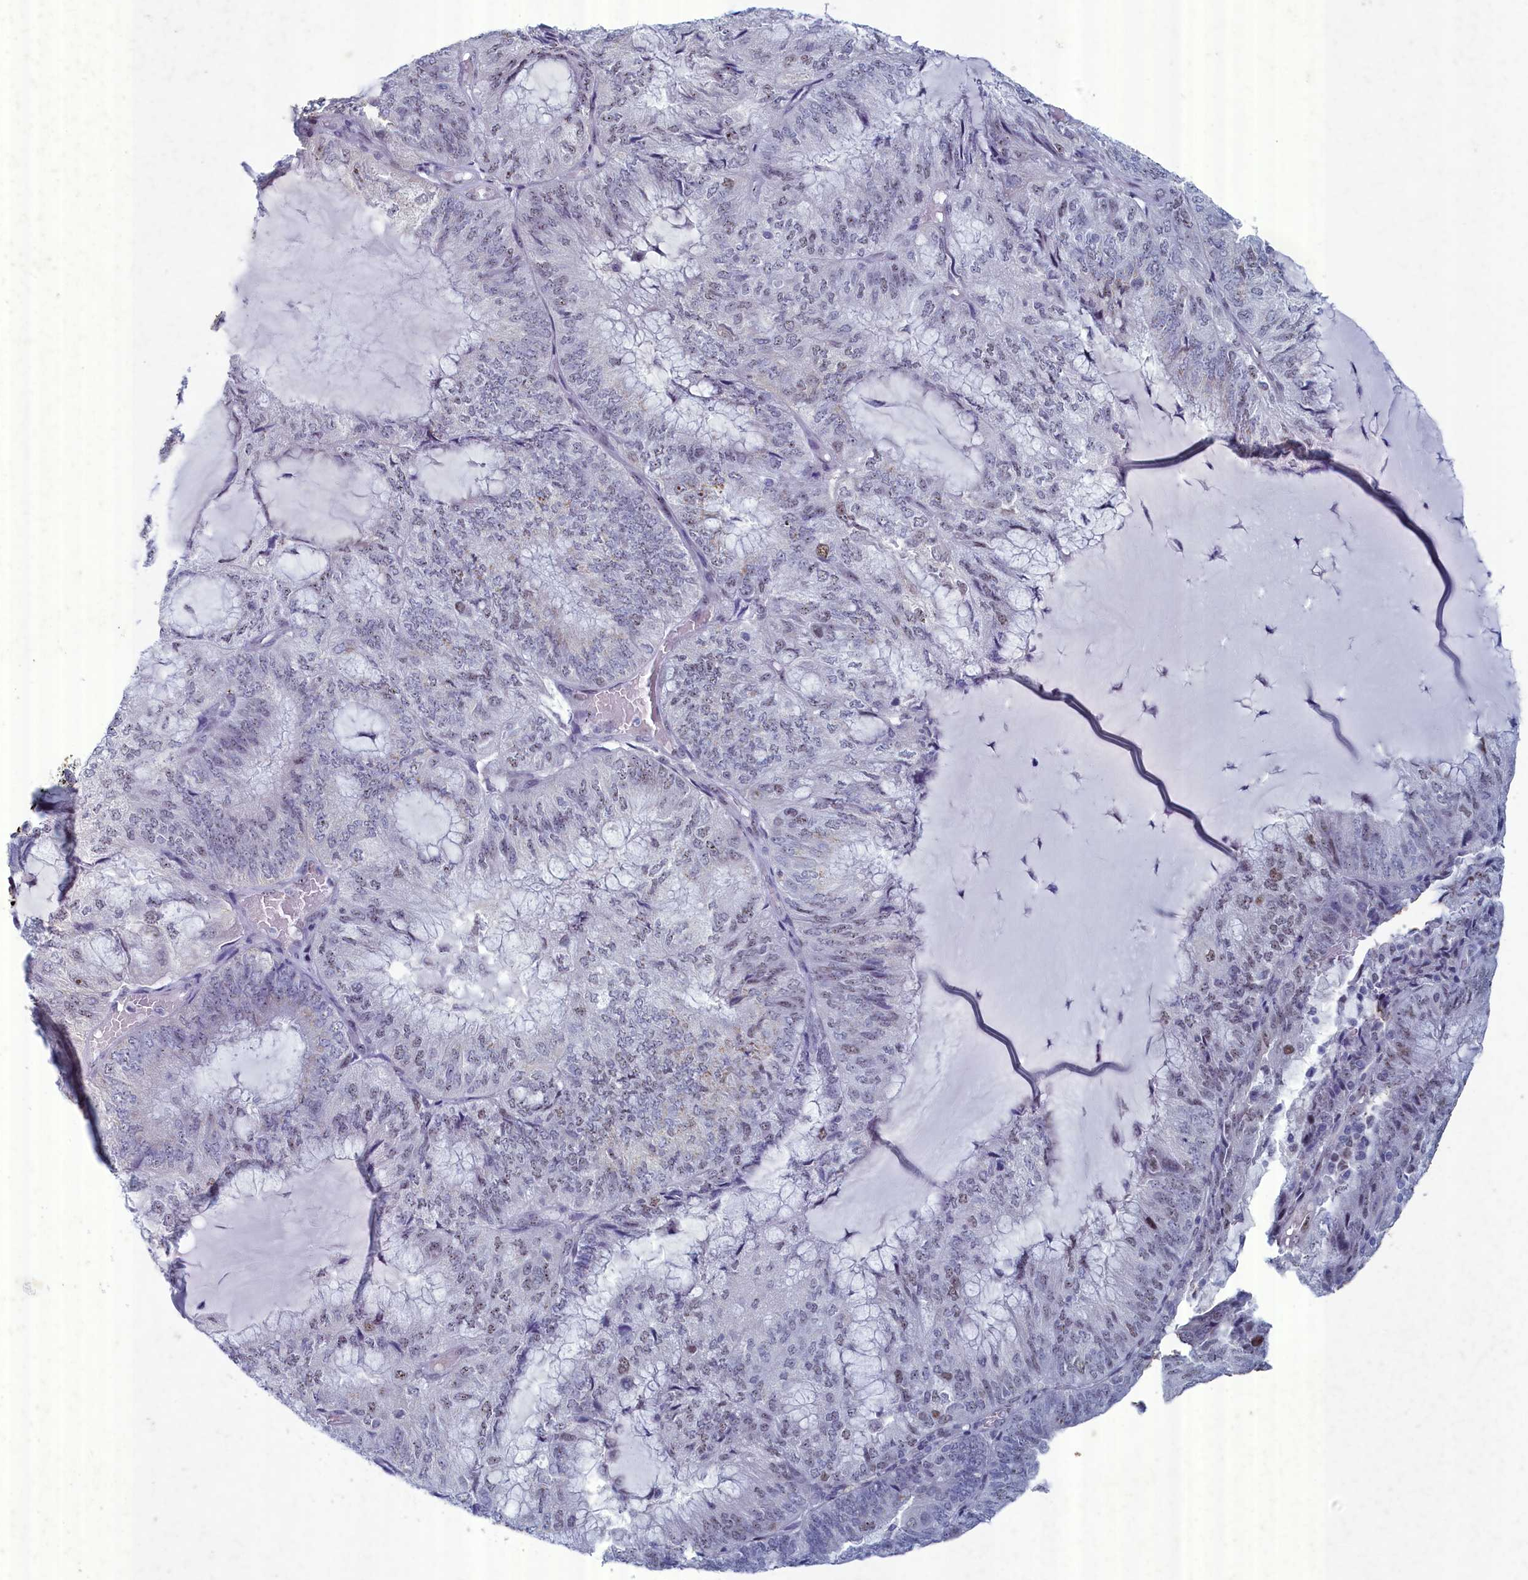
{"staining": {"intensity": "weak", "quantity": "<25%", "location": "nuclear"}, "tissue": "endometrial cancer", "cell_type": "Tumor cells", "image_type": "cancer", "snomed": [{"axis": "morphology", "description": "Adenocarcinoma, NOS"}, {"axis": "topography", "description": "Endometrium"}], "caption": "There is no significant positivity in tumor cells of endometrial cancer.", "gene": "WDR76", "patient": {"sex": "female", "age": 81}}